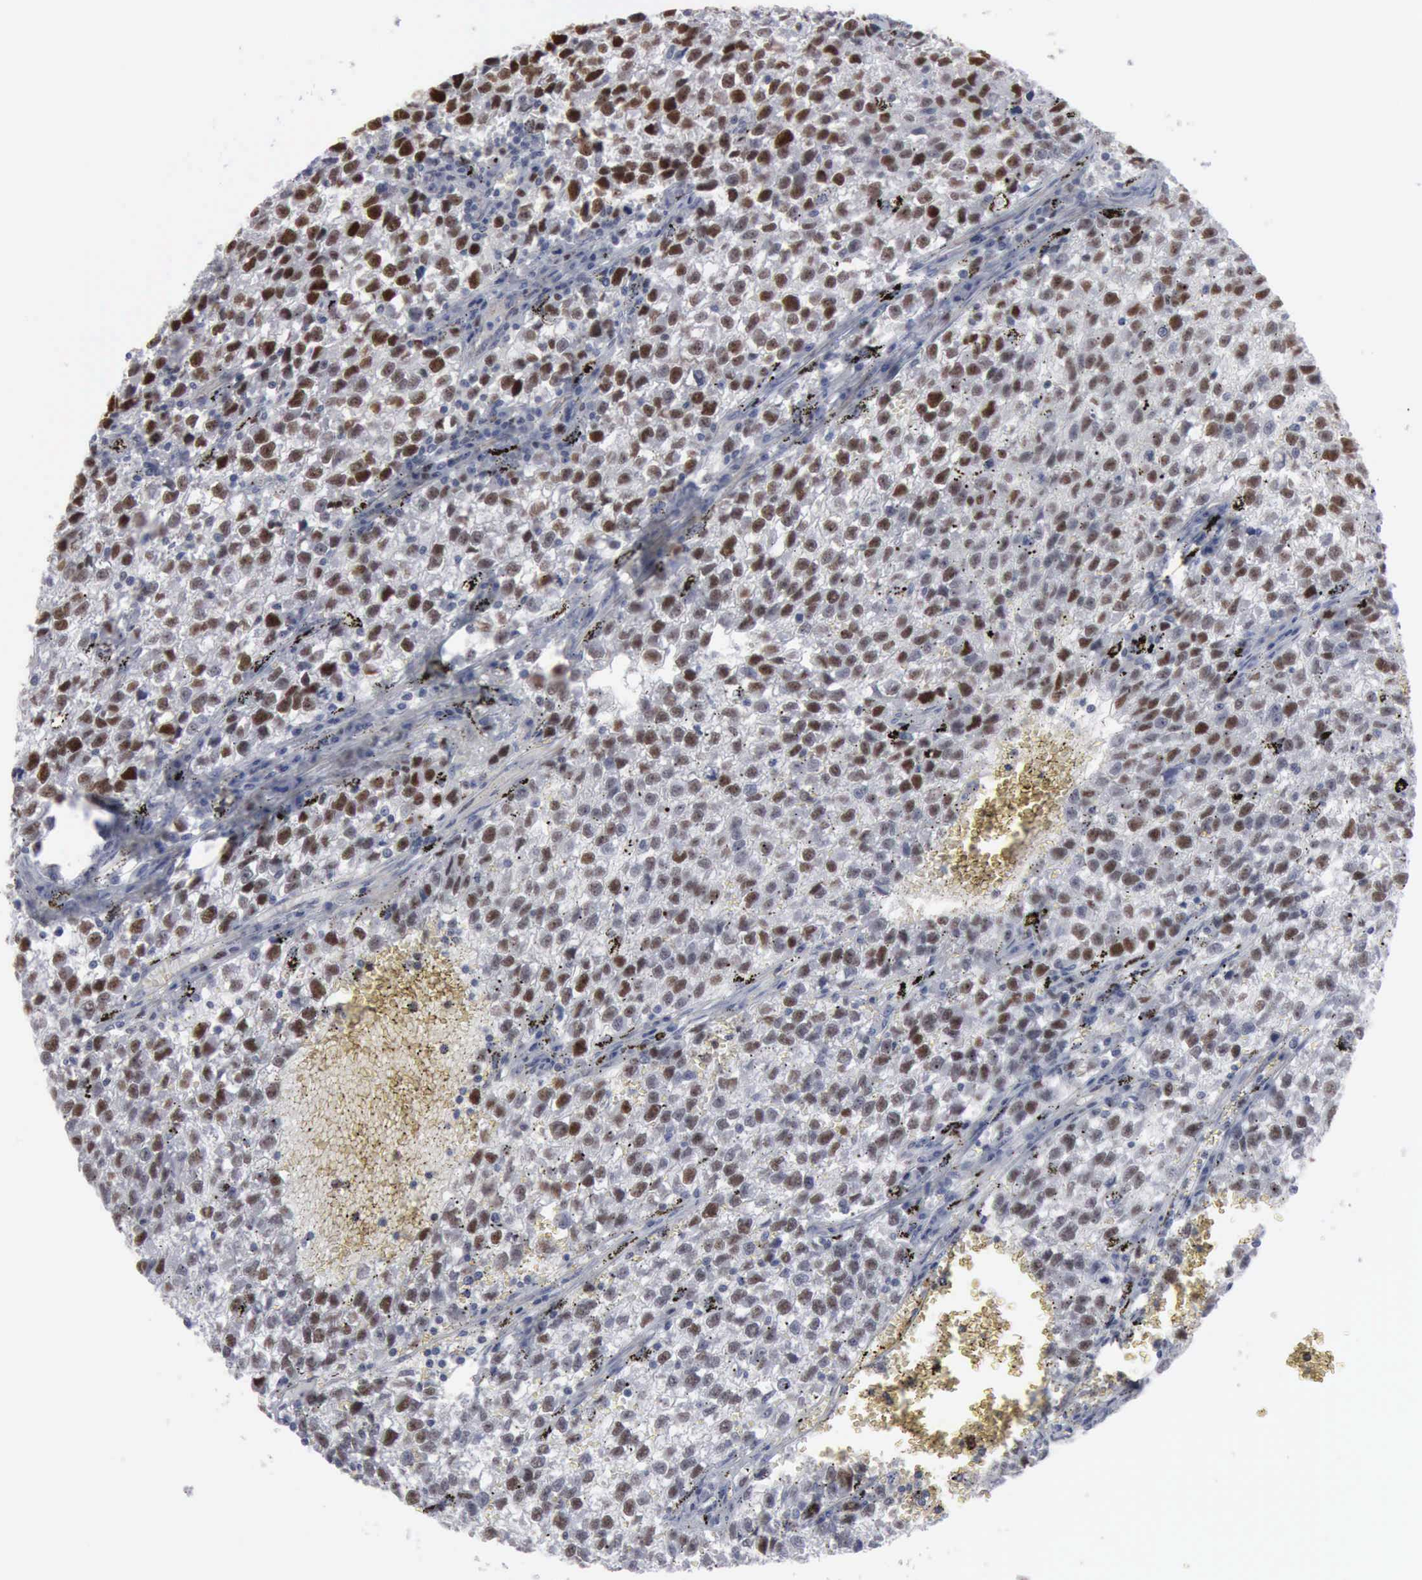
{"staining": {"intensity": "strong", "quantity": "25%-75%", "location": "nuclear"}, "tissue": "testis cancer", "cell_type": "Tumor cells", "image_type": "cancer", "snomed": [{"axis": "morphology", "description": "Seminoma, NOS"}, {"axis": "topography", "description": "Testis"}], "caption": "Immunohistochemistry of seminoma (testis) exhibits high levels of strong nuclear staining in approximately 25%-75% of tumor cells.", "gene": "MCM5", "patient": {"sex": "male", "age": 35}}